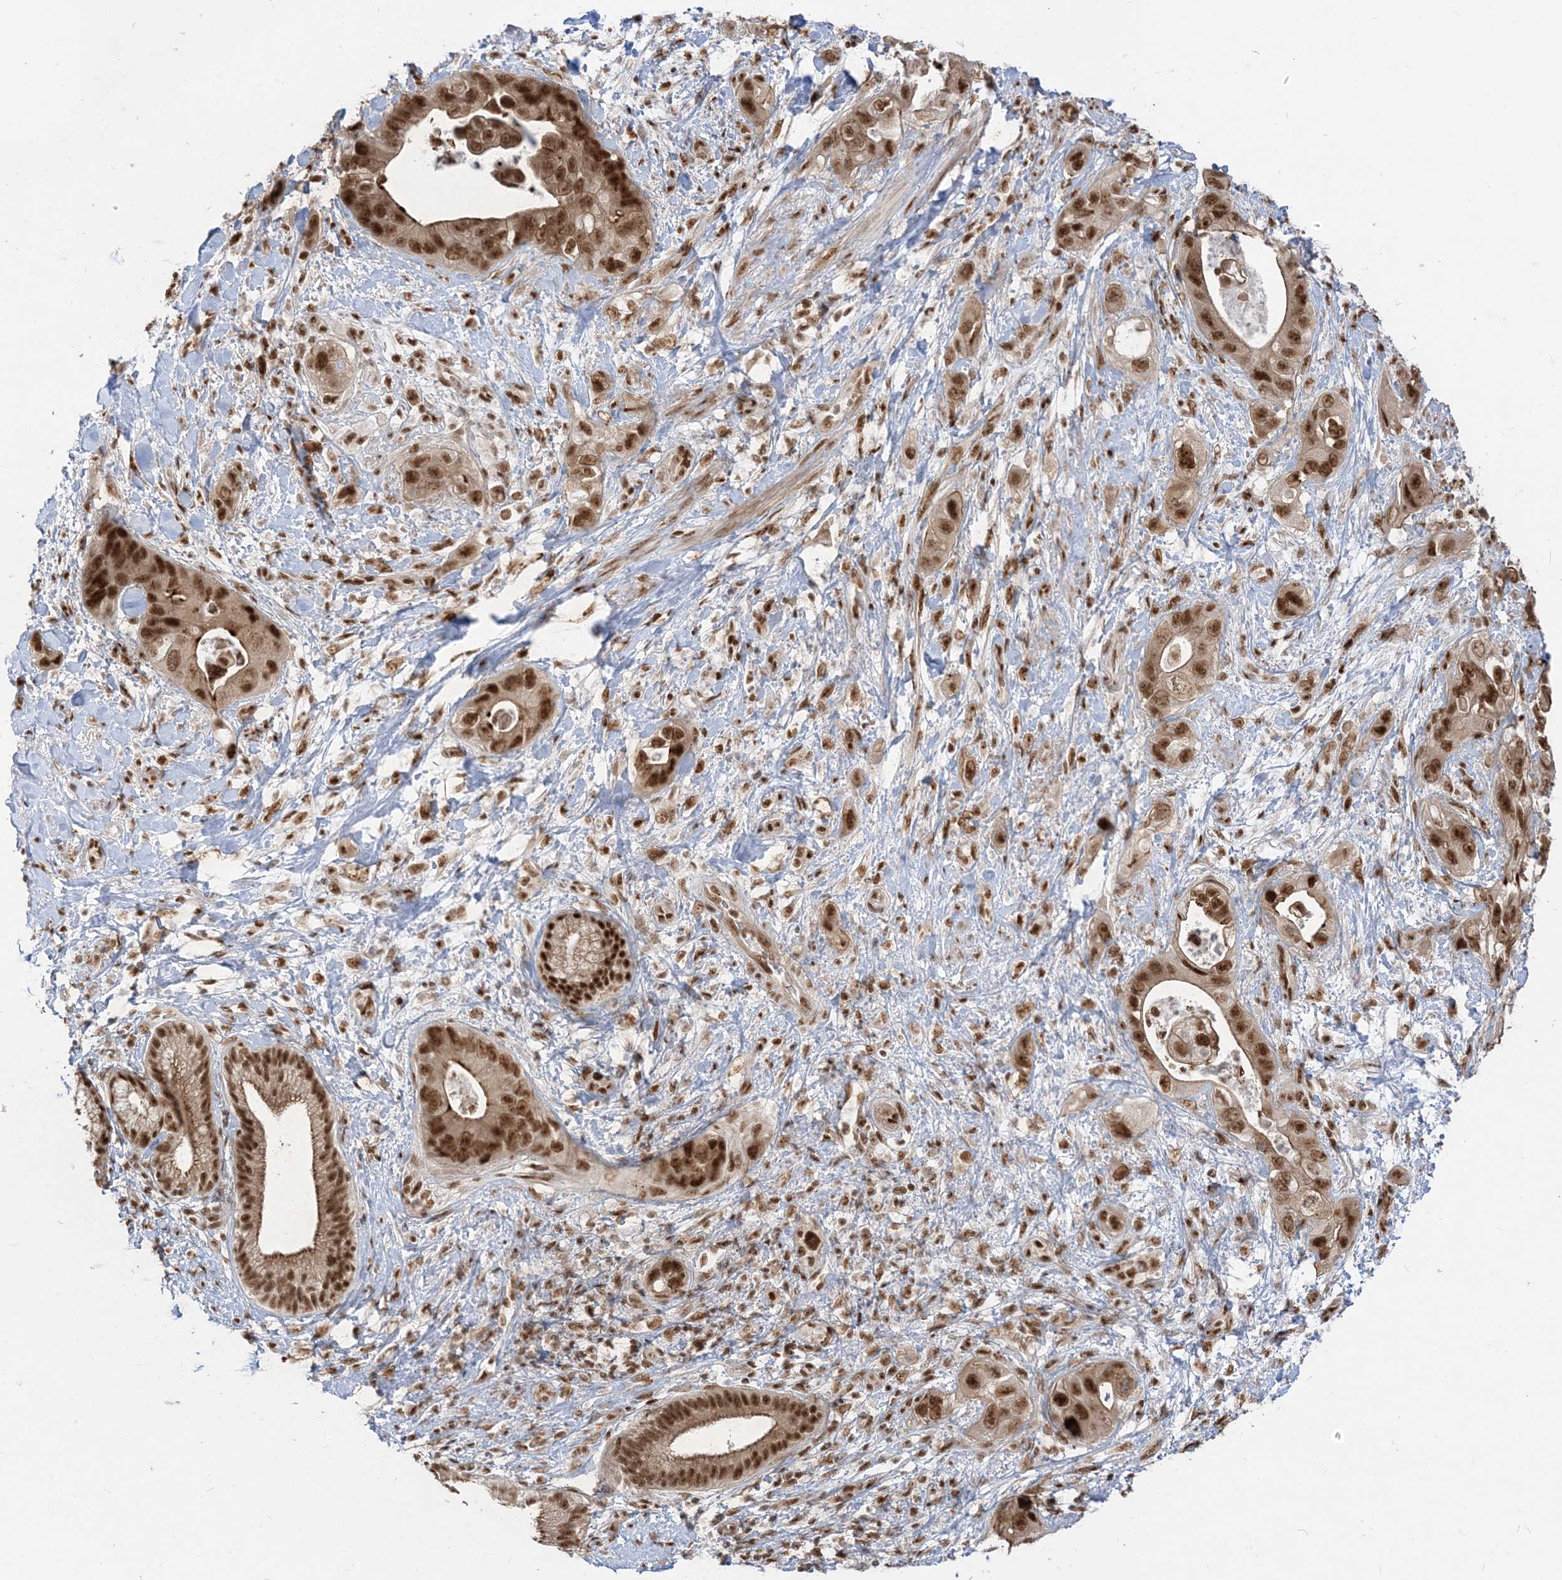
{"staining": {"intensity": "strong", "quantity": ">75%", "location": "nuclear"}, "tissue": "pancreatic cancer", "cell_type": "Tumor cells", "image_type": "cancer", "snomed": [{"axis": "morphology", "description": "Adenocarcinoma, NOS"}, {"axis": "topography", "description": "Pancreas"}], "caption": "Immunohistochemistry (DAB (3,3'-diaminobenzidine)) staining of human pancreatic adenocarcinoma demonstrates strong nuclear protein positivity in approximately >75% of tumor cells.", "gene": "ARGLU1", "patient": {"sex": "female", "age": 78}}